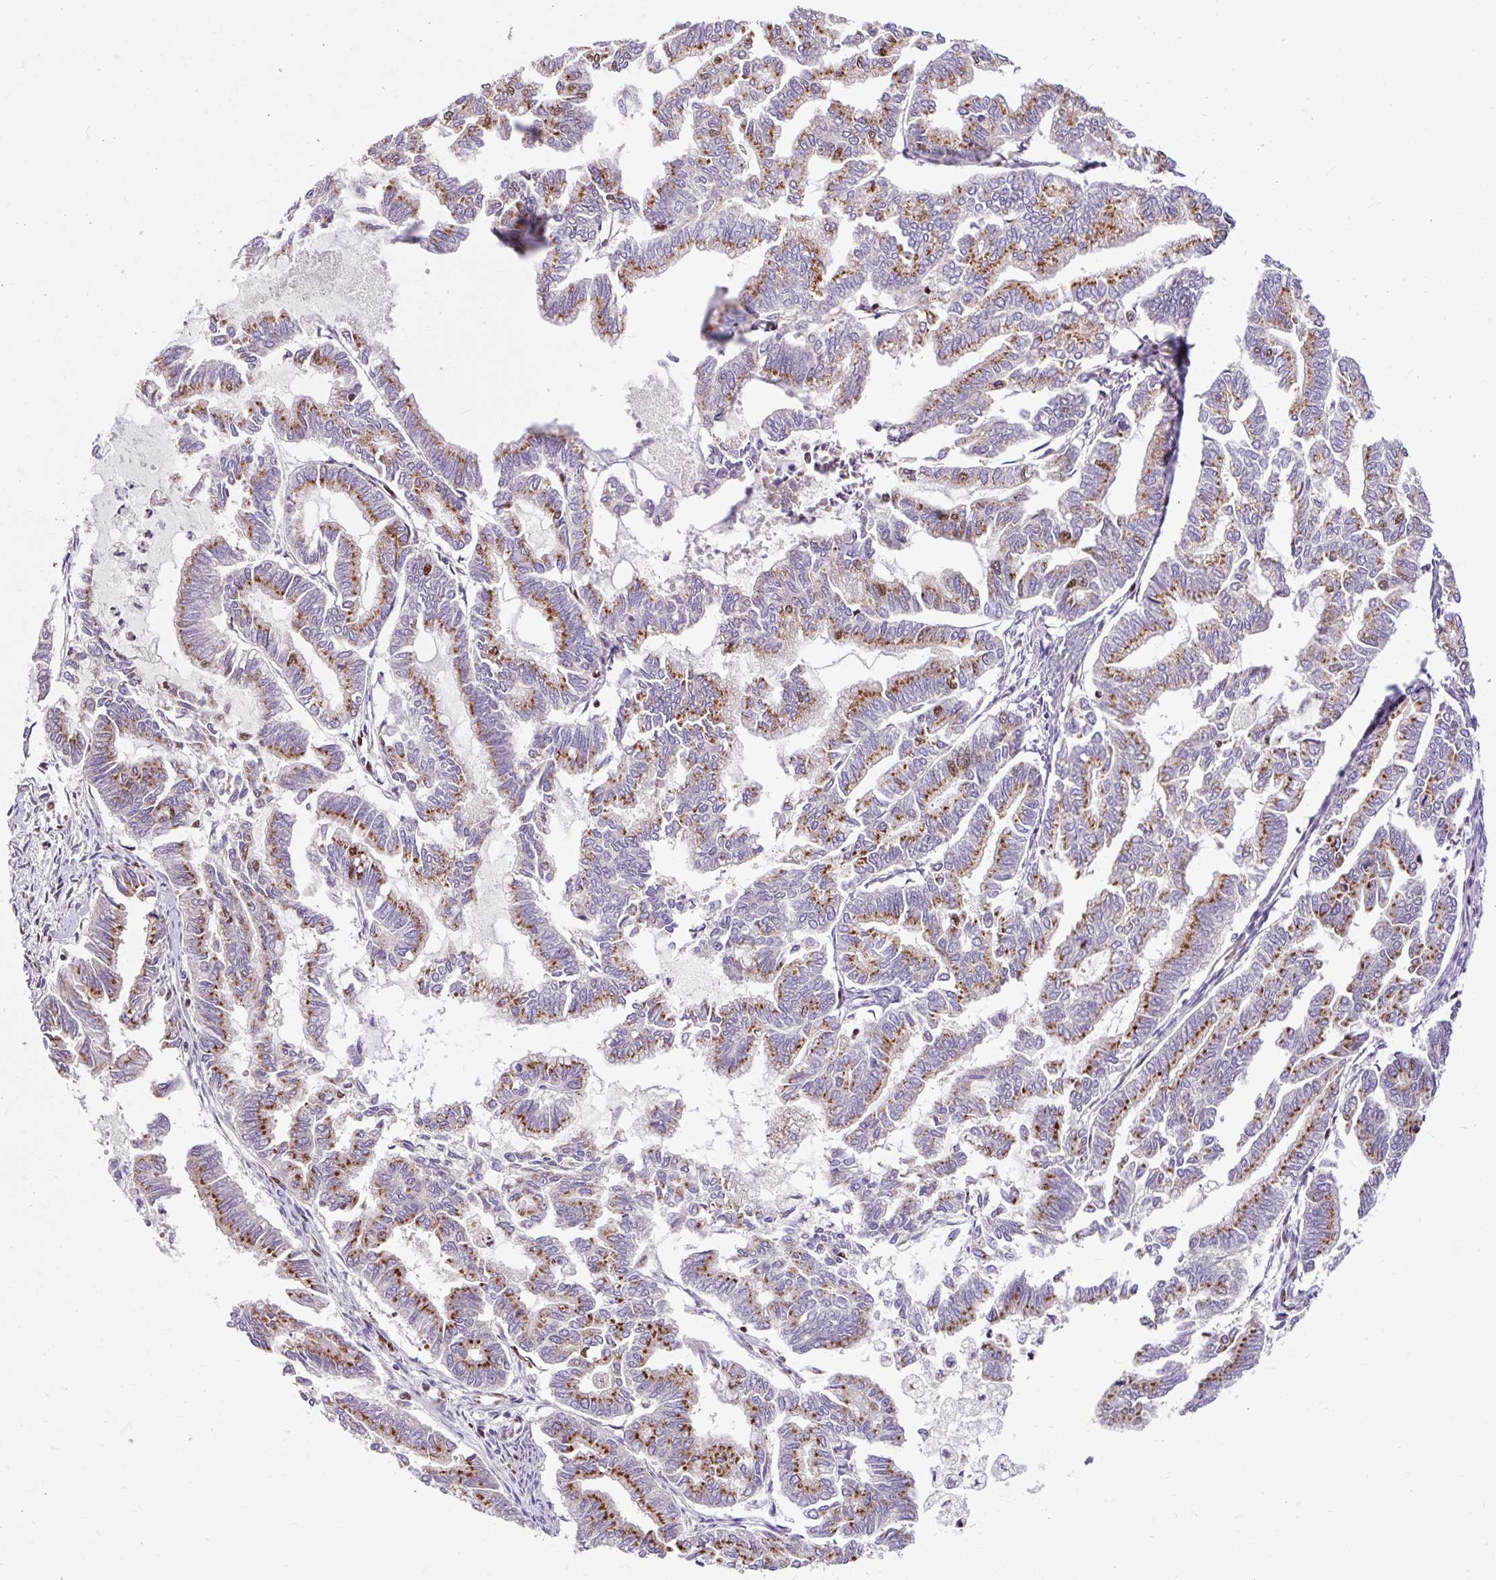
{"staining": {"intensity": "moderate", "quantity": "25%-75%", "location": "nuclear"}, "tissue": "endometrial cancer", "cell_type": "Tumor cells", "image_type": "cancer", "snomed": [{"axis": "morphology", "description": "Adenocarcinoma, NOS"}, {"axis": "topography", "description": "Endometrium"}], "caption": "Human adenocarcinoma (endometrial) stained with a protein marker reveals moderate staining in tumor cells.", "gene": "BICRA", "patient": {"sex": "female", "age": 79}}